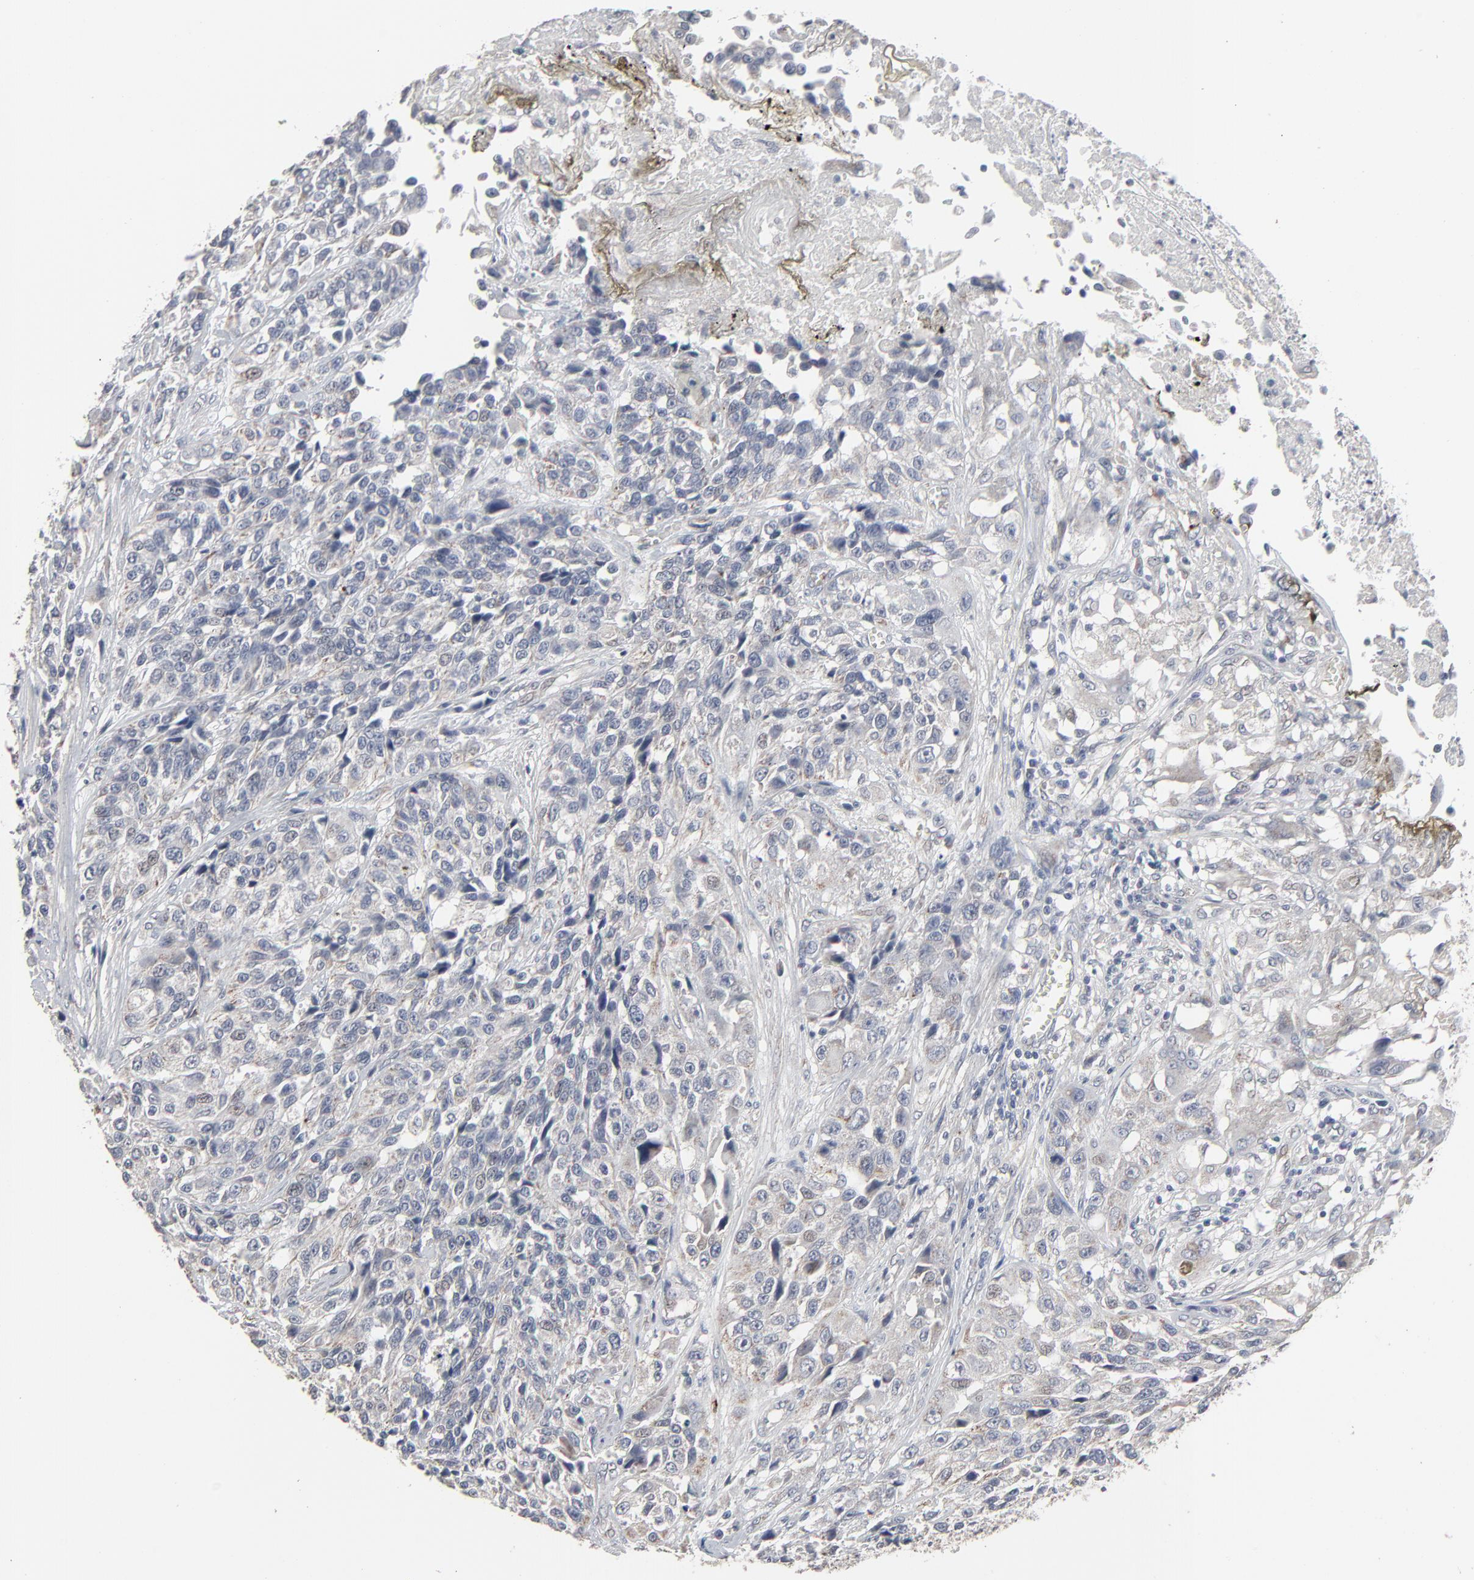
{"staining": {"intensity": "negative", "quantity": "none", "location": "none"}, "tissue": "urothelial cancer", "cell_type": "Tumor cells", "image_type": "cancer", "snomed": [{"axis": "morphology", "description": "Urothelial carcinoma, High grade"}, {"axis": "topography", "description": "Urinary bladder"}], "caption": "The micrograph exhibits no staining of tumor cells in urothelial carcinoma (high-grade).", "gene": "JAM3", "patient": {"sex": "female", "age": 81}}